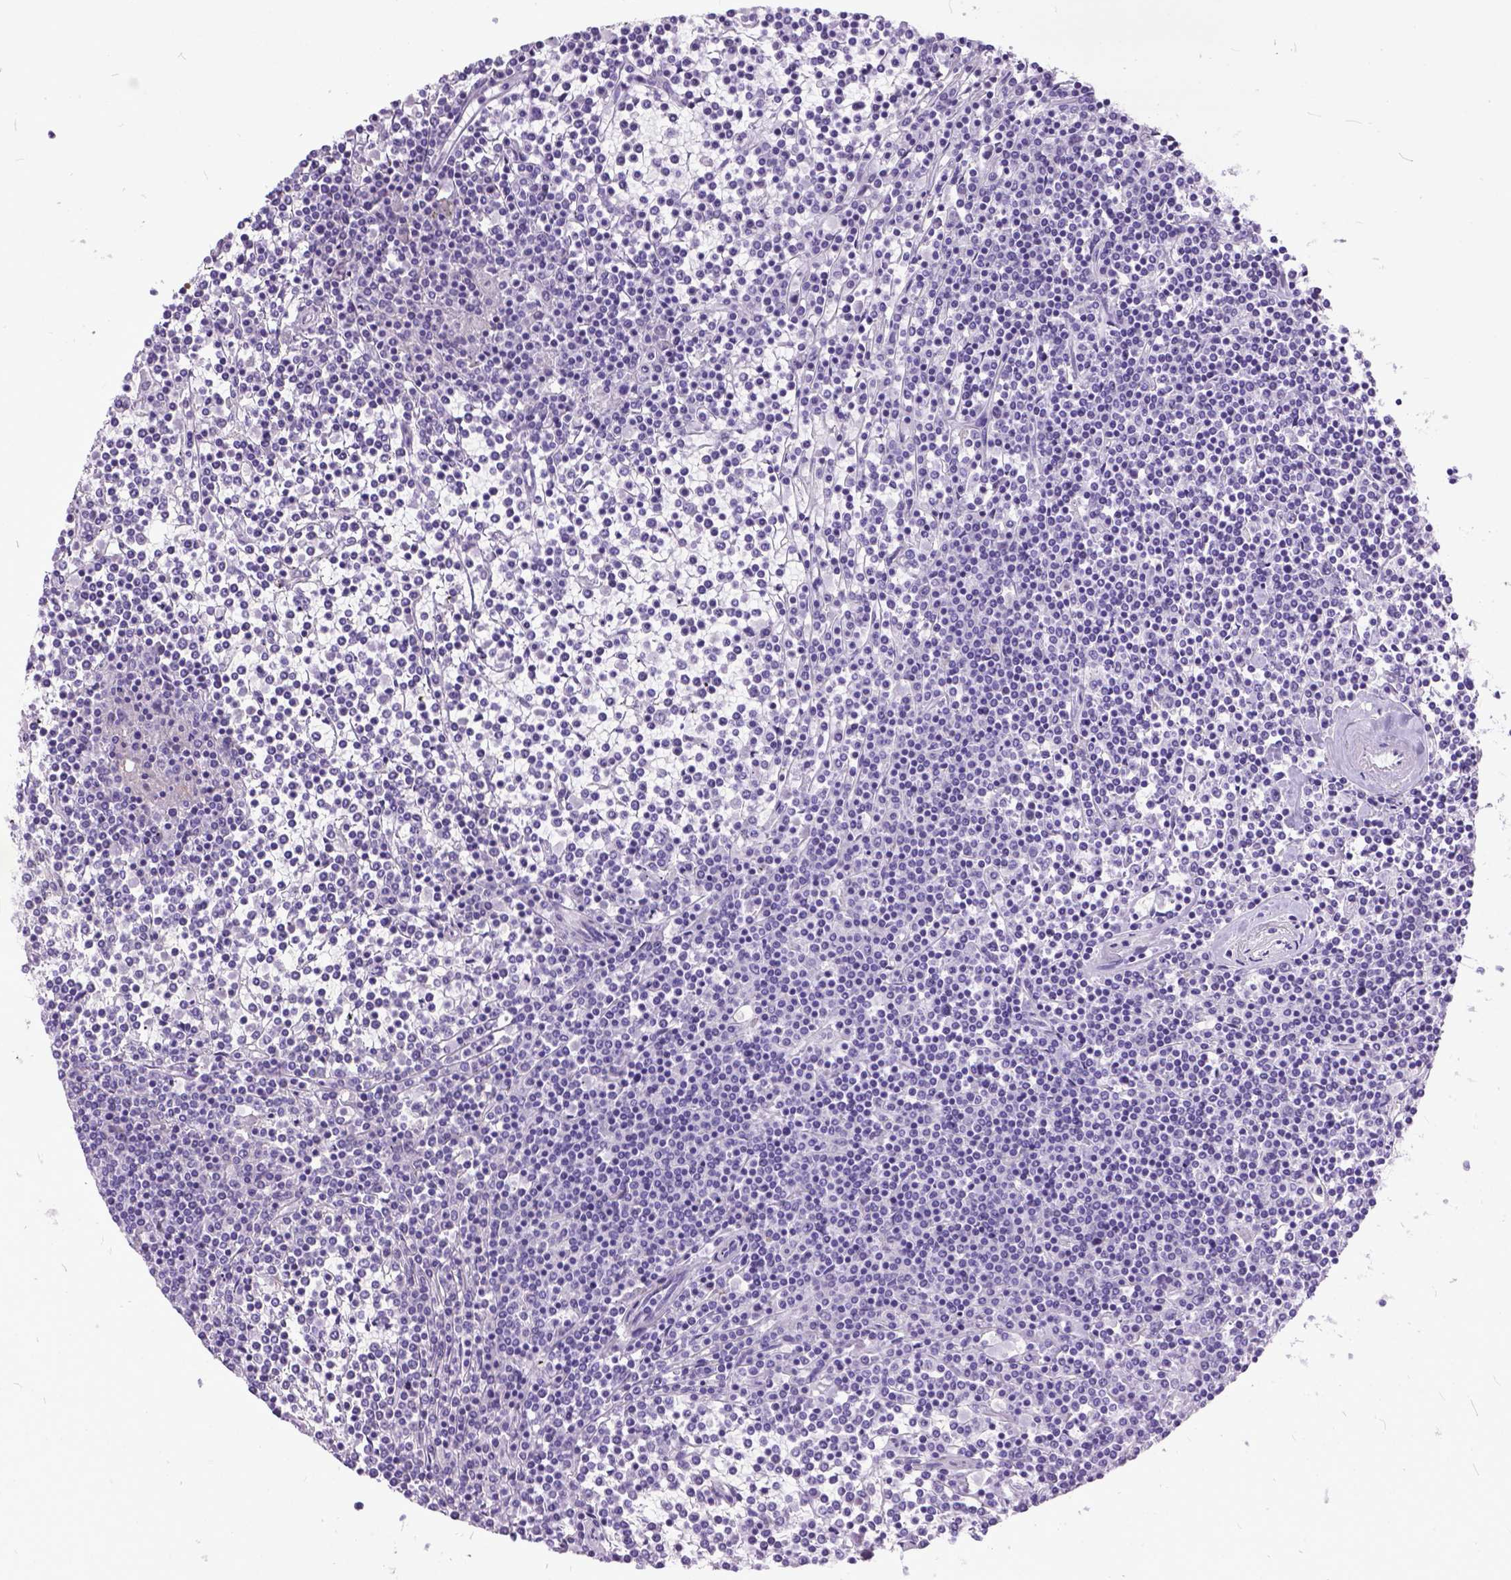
{"staining": {"intensity": "negative", "quantity": "none", "location": "none"}, "tissue": "lymphoma", "cell_type": "Tumor cells", "image_type": "cancer", "snomed": [{"axis": "morphology", "description": "Malignant lymphoma, non-Hodgkin's type, Low grade"}, {"axis": "topography", "description": "Spleen"}], "caption": "This is an immunohistochemistry photomicrograph of low-grade malignant lymphoma, non-Hodgkin's type. There is no staining in tumor cells.", "gene": "MARCHF10", "patient": {"sex": "female", "age": 19}}